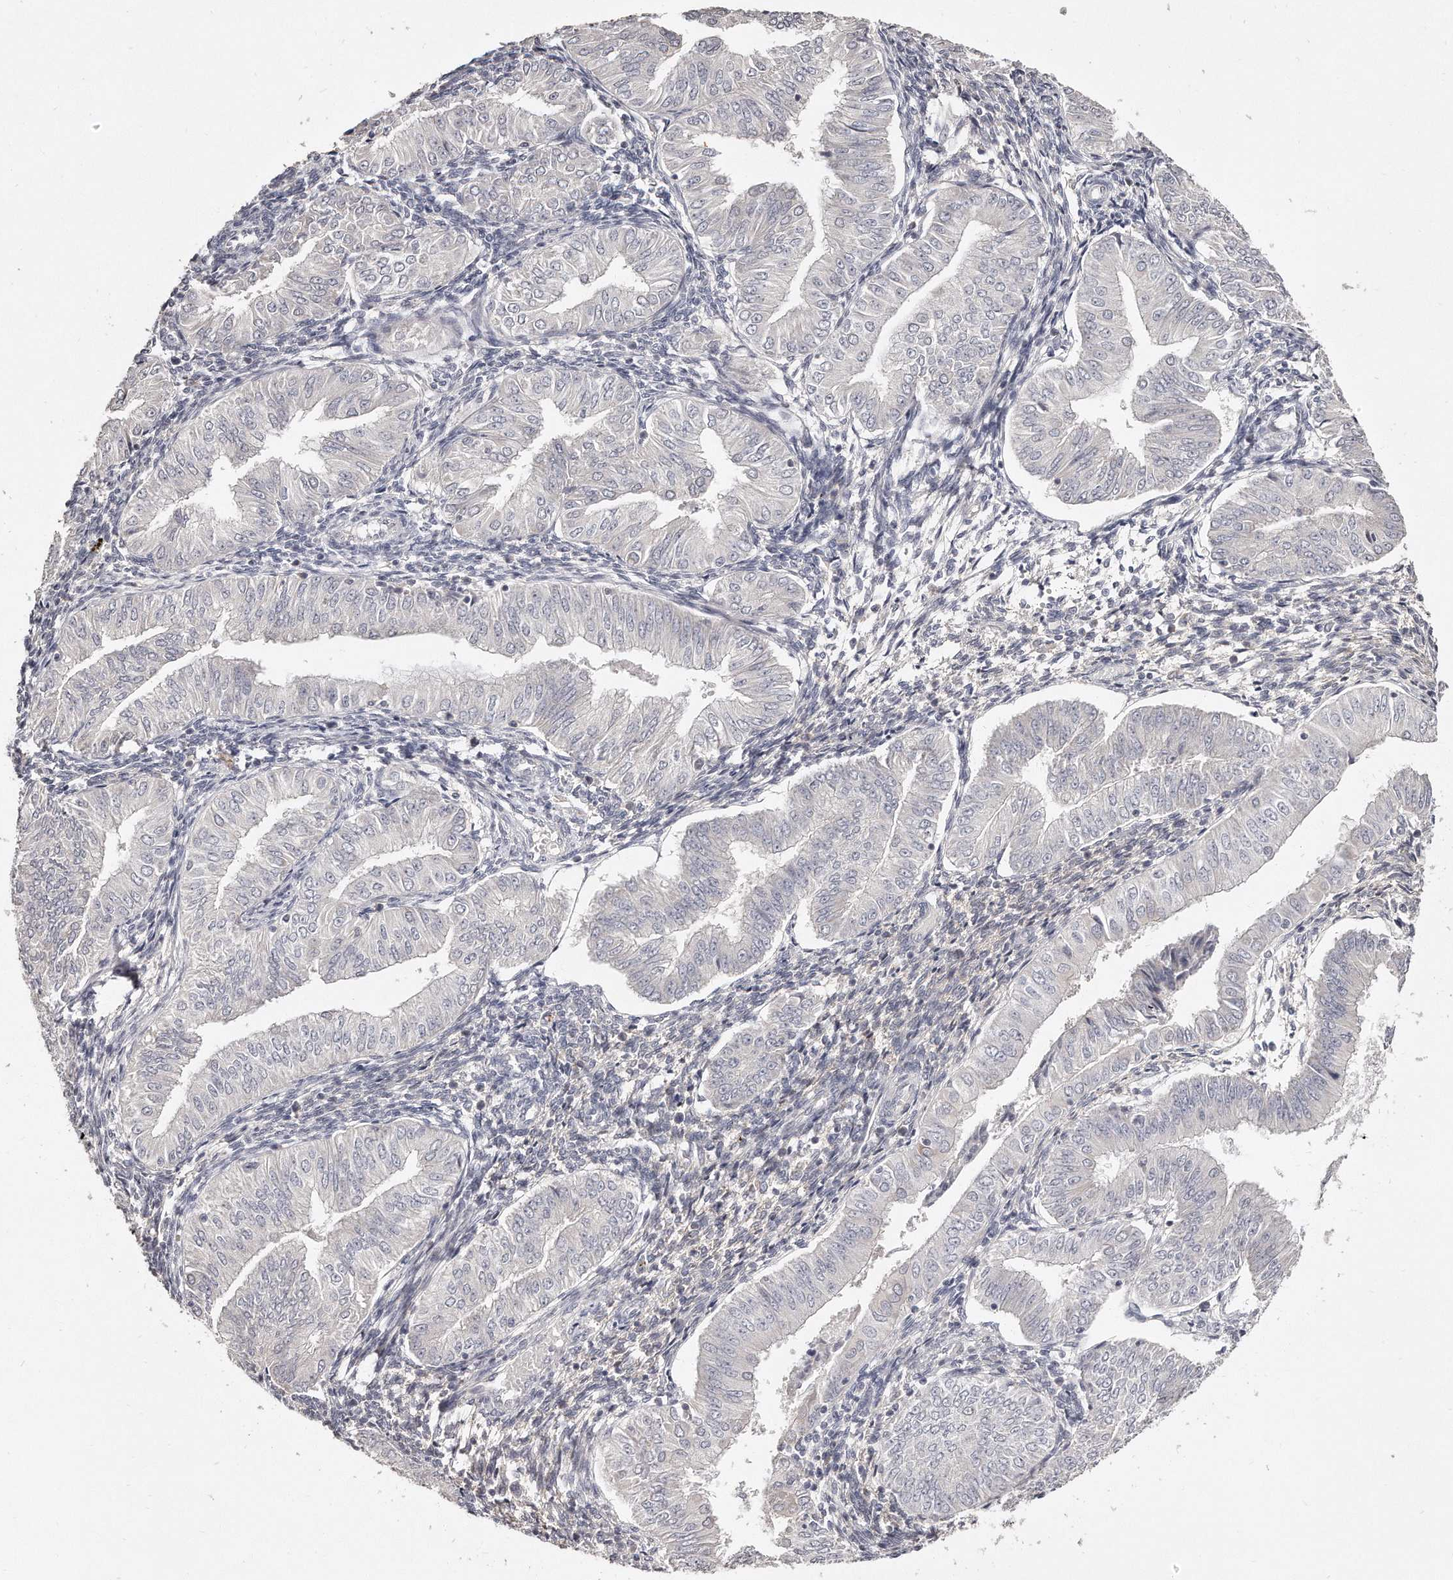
{"staining": {"intensity": "negative", "quantity": "none", "location": "none"}, "tissue": "endometrial cancer", "cell_type": "Tumor cells", "image_type": "cancer", "snomed": [{"axis": "morphology", "description": "Normal tissue, NOS"}, {"axis": "morphology", "description": "Adenocarcinoma, NOS"}, {"axis": "topography", "description": "Endometrium"}], "caption": "The photomicrograph reveals no significant expression in tumor cells of endometrial adenocarcinoma. (Immunohistochemistry (ihc), brightfield microscopy, high magnification).", "gene": "TTLL4", "patient": {"sex": "female", "age": 53}}